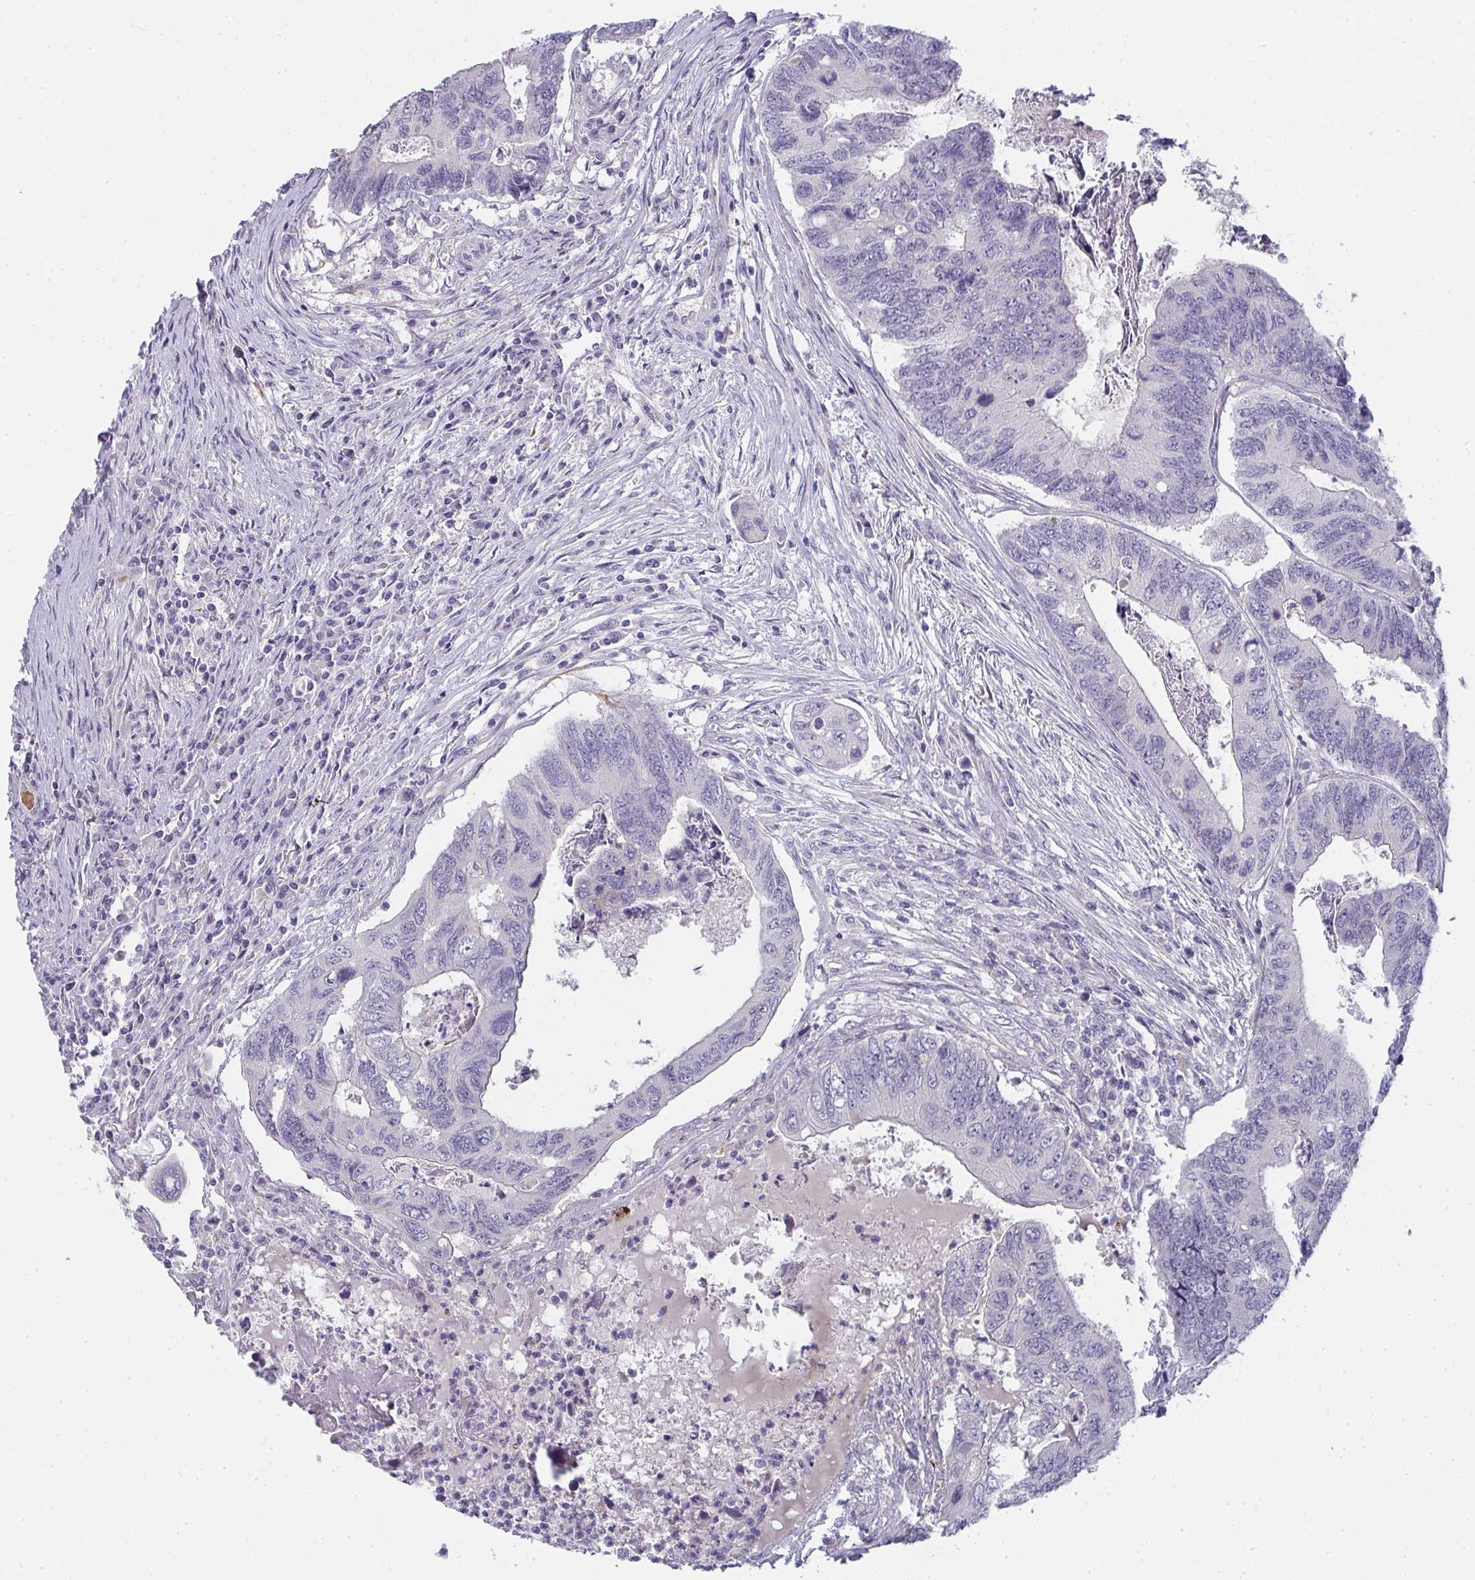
{"staining": {"intensity": "negative", "quantity": "none", "location": "none"}, "tissue": "colorectal cancer", "cell_type": "Tumor cells", "image_type": "cancer", "snomed": [{"axis": "morphology", "description": "Adenocarcinoma, NOS"}, {"axis": "topography", "description": "Colon"}], "caption": "An immunohistochemistry photomicrograph of colorectal adenocarcinoma is shown. There is no staining in tumor cells of colorectal adenocarcinoma. (IHC, brightfield microscopy, high magnification).", "gene": "SHB", "patient": {"sex": "female", "age": 67}}